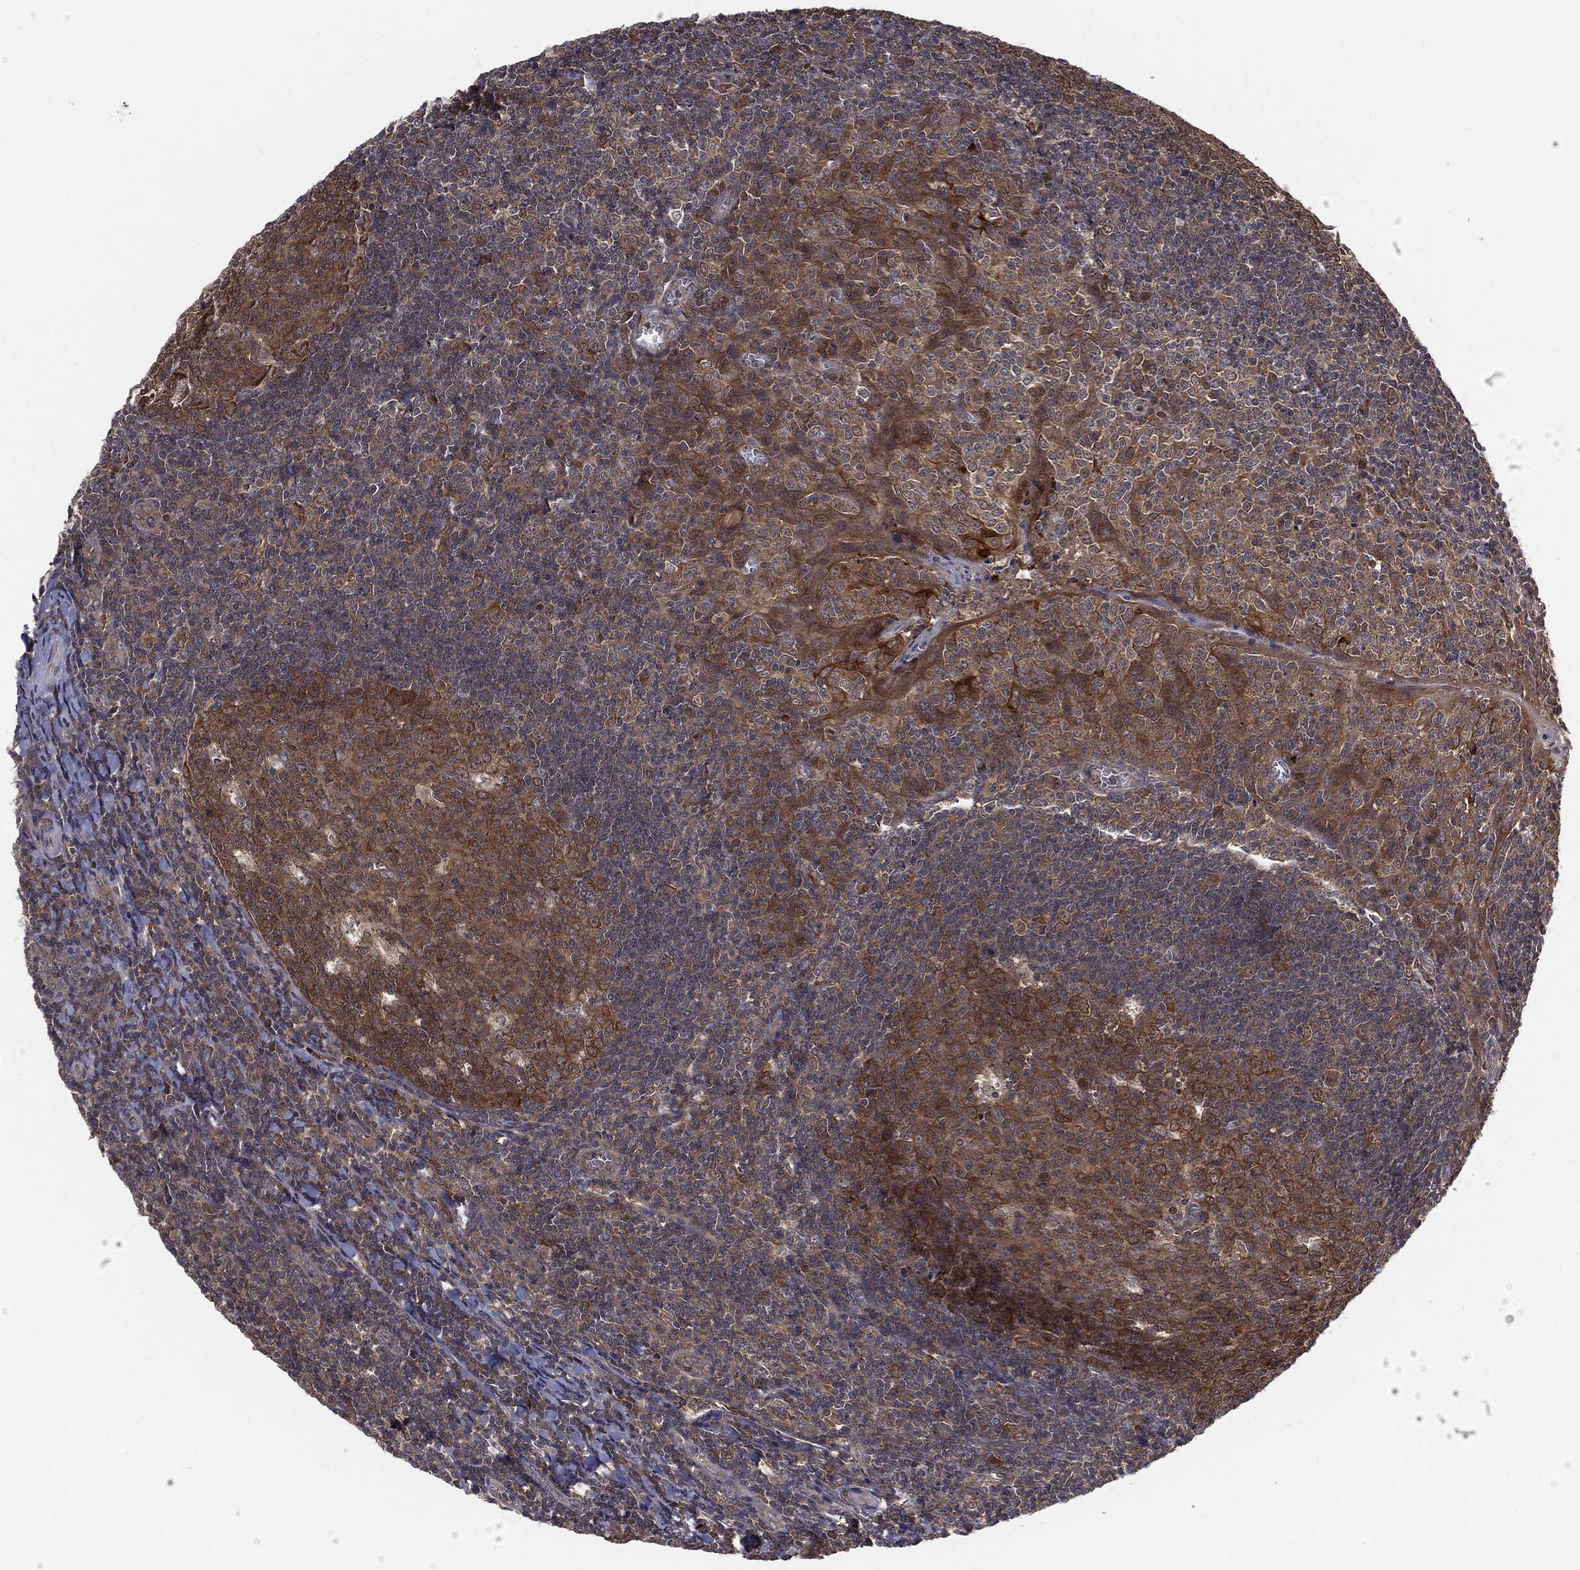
{"staining": {"intensity": "moderate", "quantity": ">75%", "location": "cytoplasmic/membranous"}, "tissue": "tonsil", "cell_type": "Germinal center cells", "image_type": "normal", "snomed": [{"axis": "morphology", "description": "Normal tissue, NOS"}, {"axis": "topography", "description": "Tonsil"}], "caption": "Tonsil stained with DAB immunohistochemistry (IHC) exhibits medium levels of moderate cytoplasmic/membranous expression in approximately >75% of germinal center cells. Nuclei are stained in blue.", "gene": "KRT7", "patient": {"sex": "male", "age": 20}}